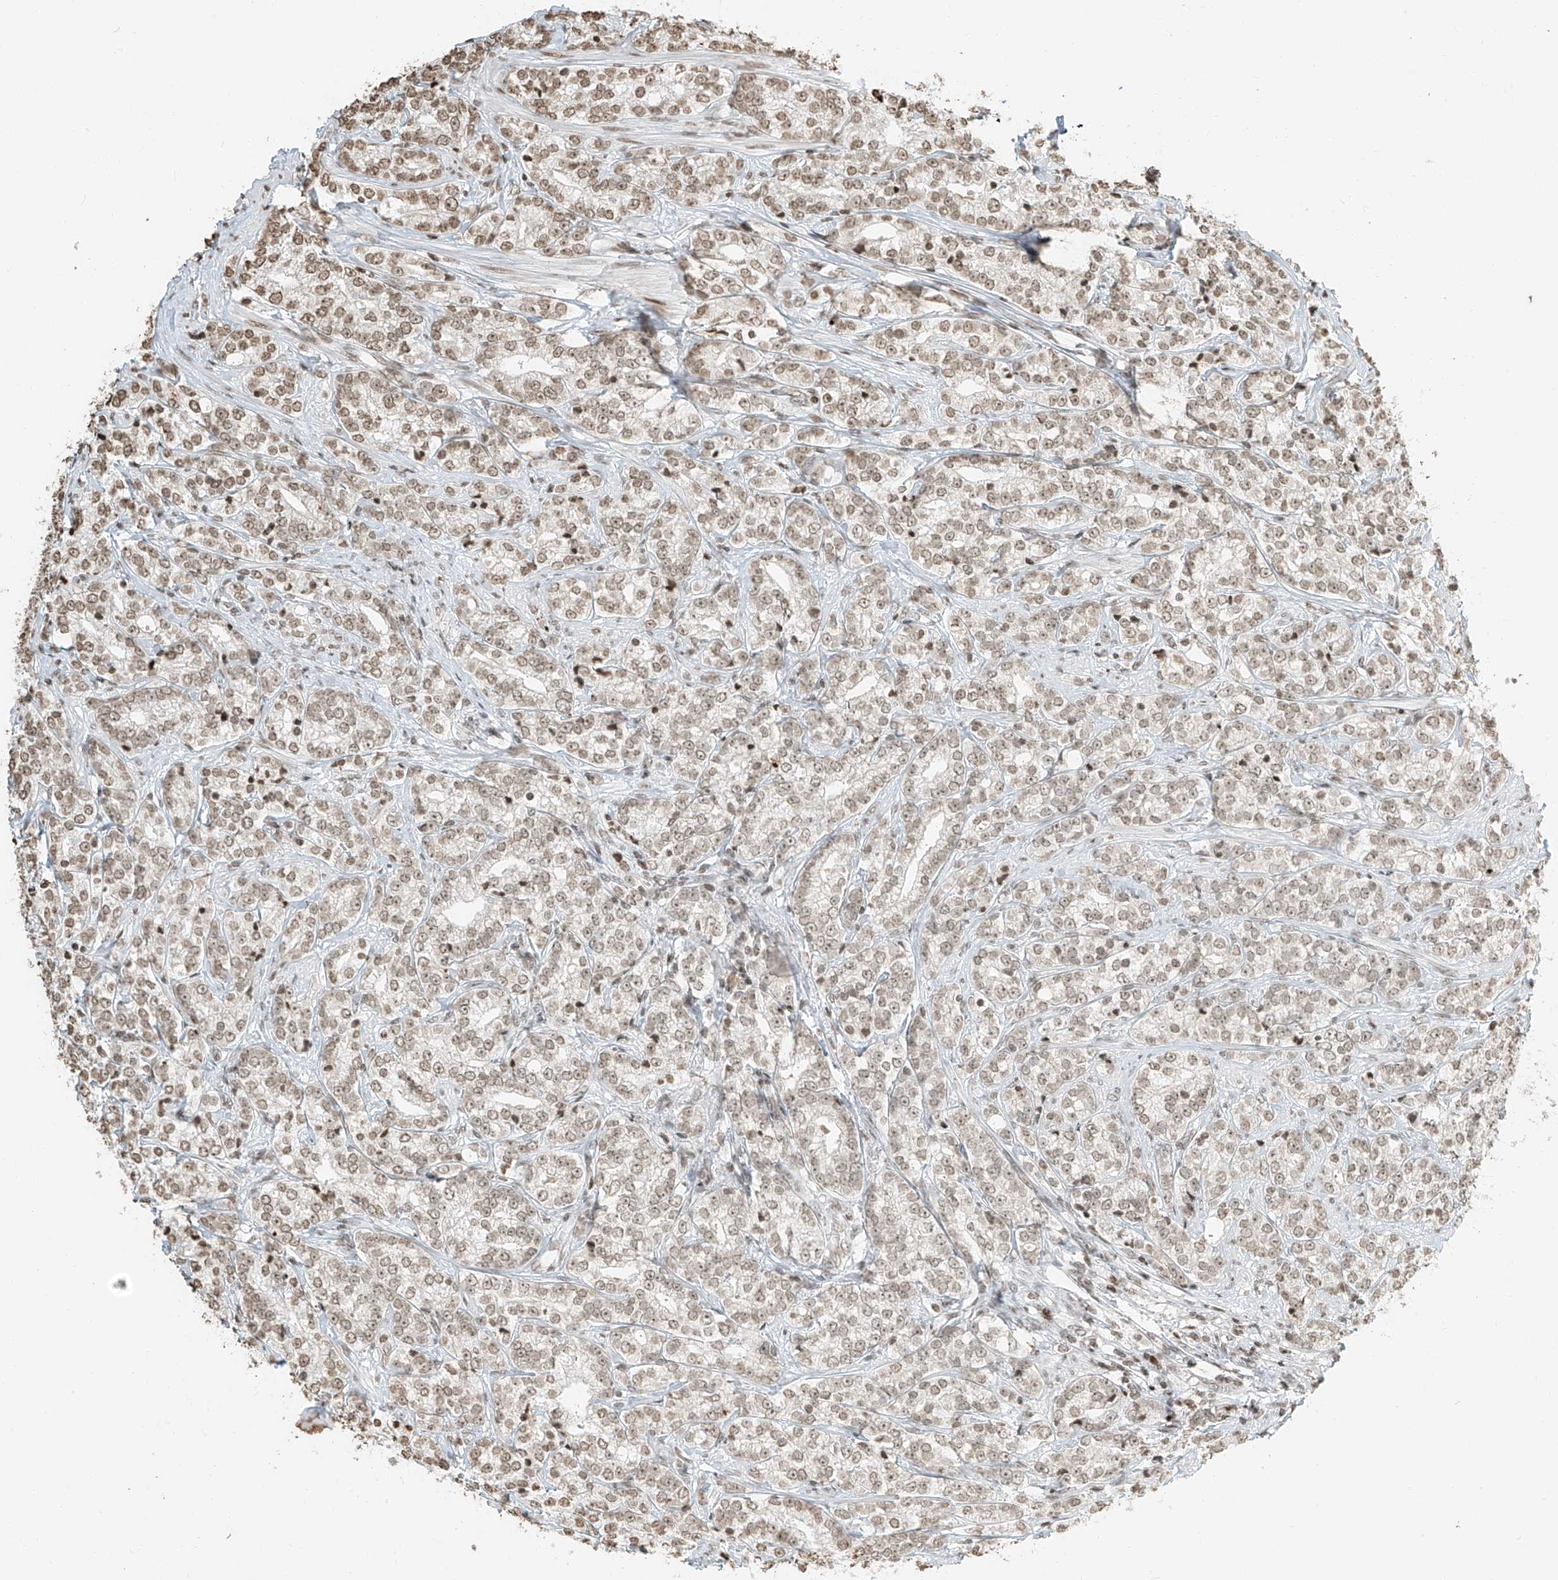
{"staining": {"intensity": "weak", "quantity": ">75%", "location": "nuclear"}, "tissue": "prostate cancer", "cell_type": "Tumor cells", "image_type": "cancer", "snomed": [{"axis": "morphology", "description": "Adenocarcinoma, High grade"}, {"axis": "topography", "description": "Prostate"}], "caption": "A low amount of weak nuclear expression is identified in approximately >75% of tumor cells in high-grade adenocarcinoma (prostate) tissue.", "gene": "C17orf58", "patient": {"sex": "male", "age": 69}}